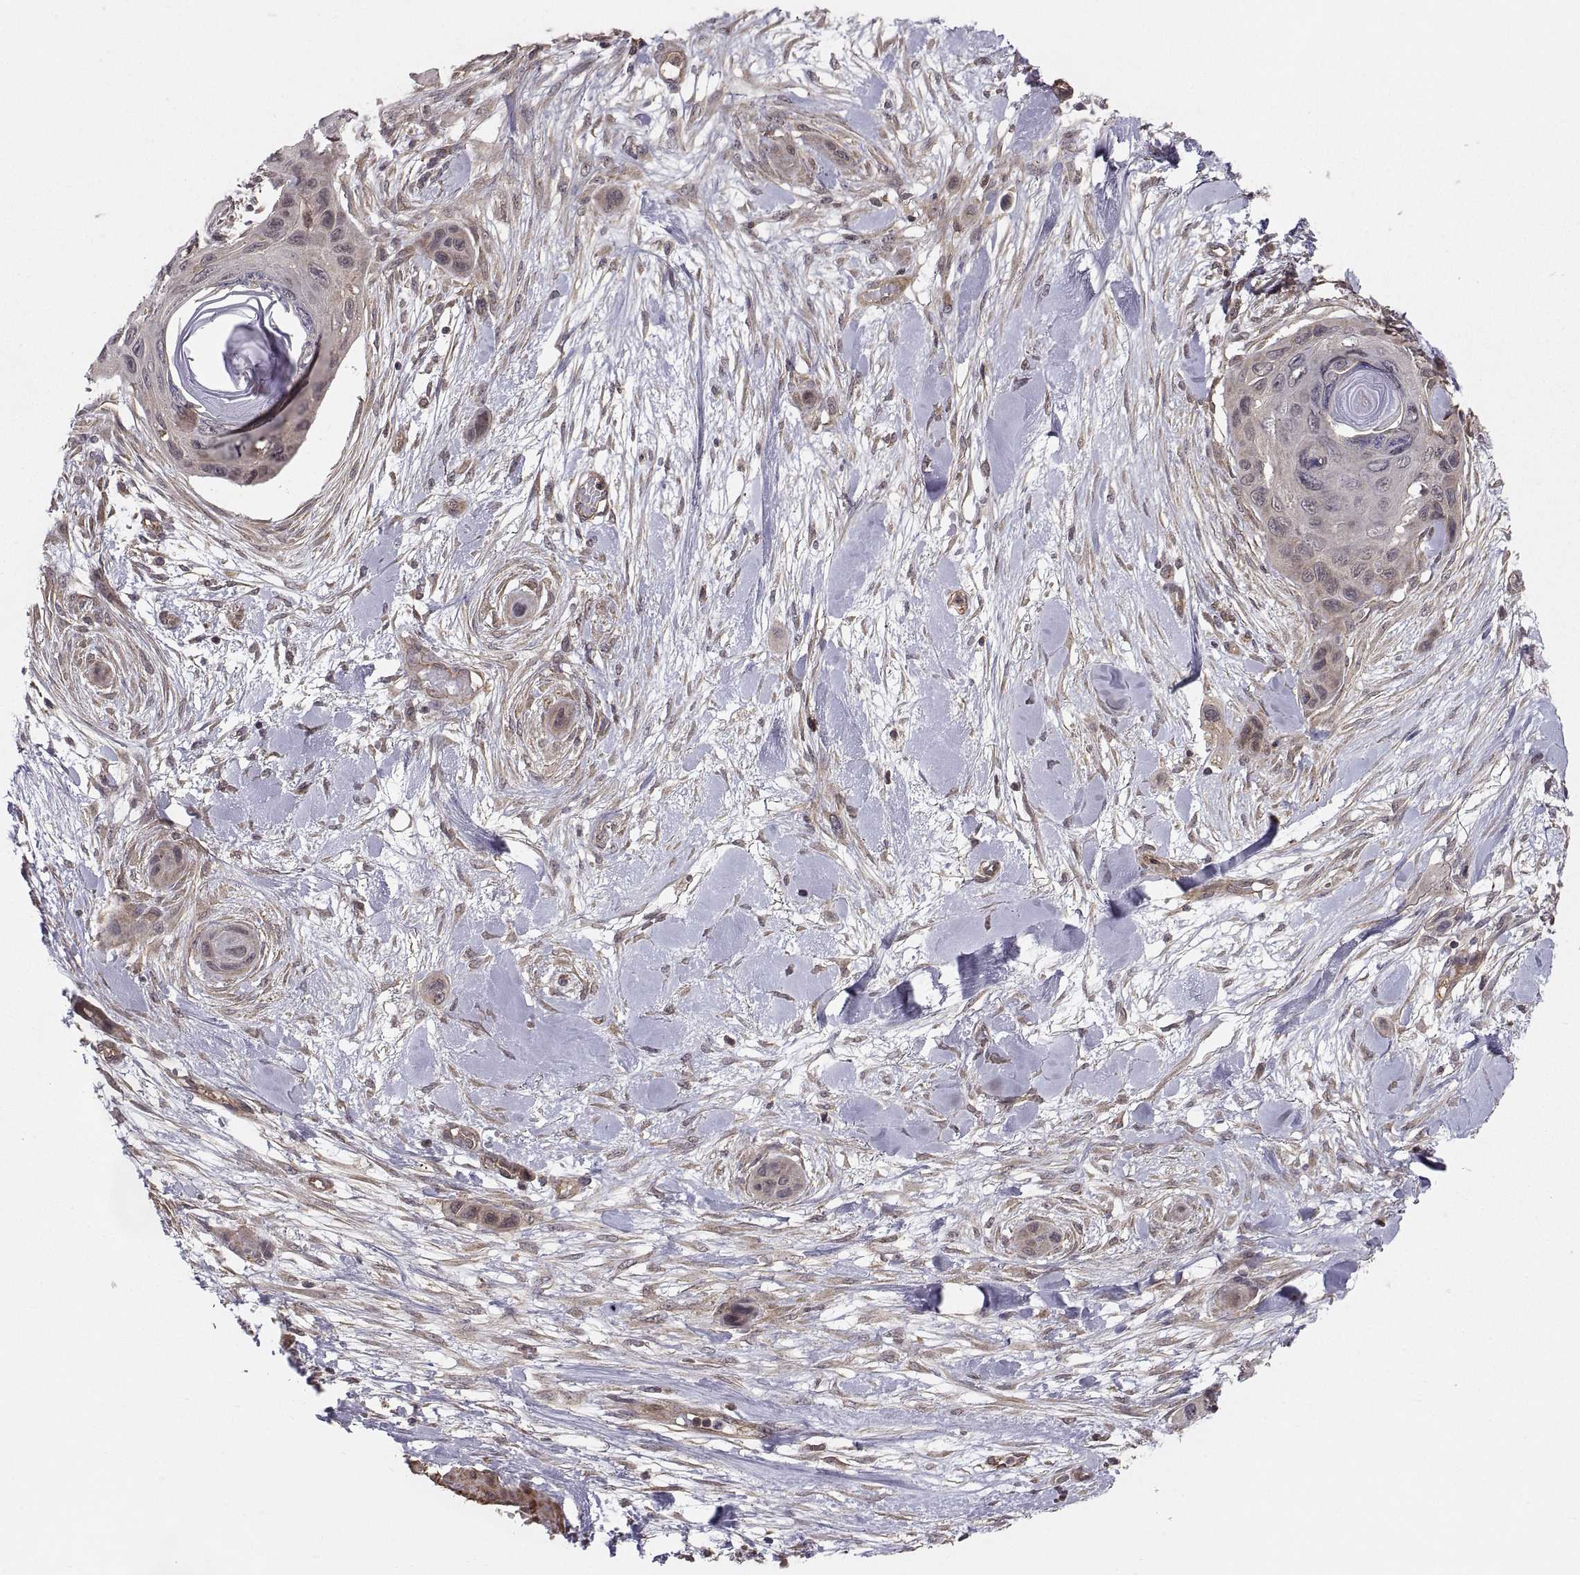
{"staining": {"intensity": "weak", "quantity": "<25%", "location": "cytoplasmic/membranous"}, "tissue": "skin cancer", "cell_type": "Tumor cells", "image_type": "cancer", "snomed": [{"axis": "morphology", "description": "Squamous cell carcinoma, NOS"}, {"axis": "topography", "description": "Skin"}], "caption": "Tumor cells show no significant expression in skin squamous cell carcinoma.", "gene": "ABL2", "patient": {"sex": "male", "age": 82}}